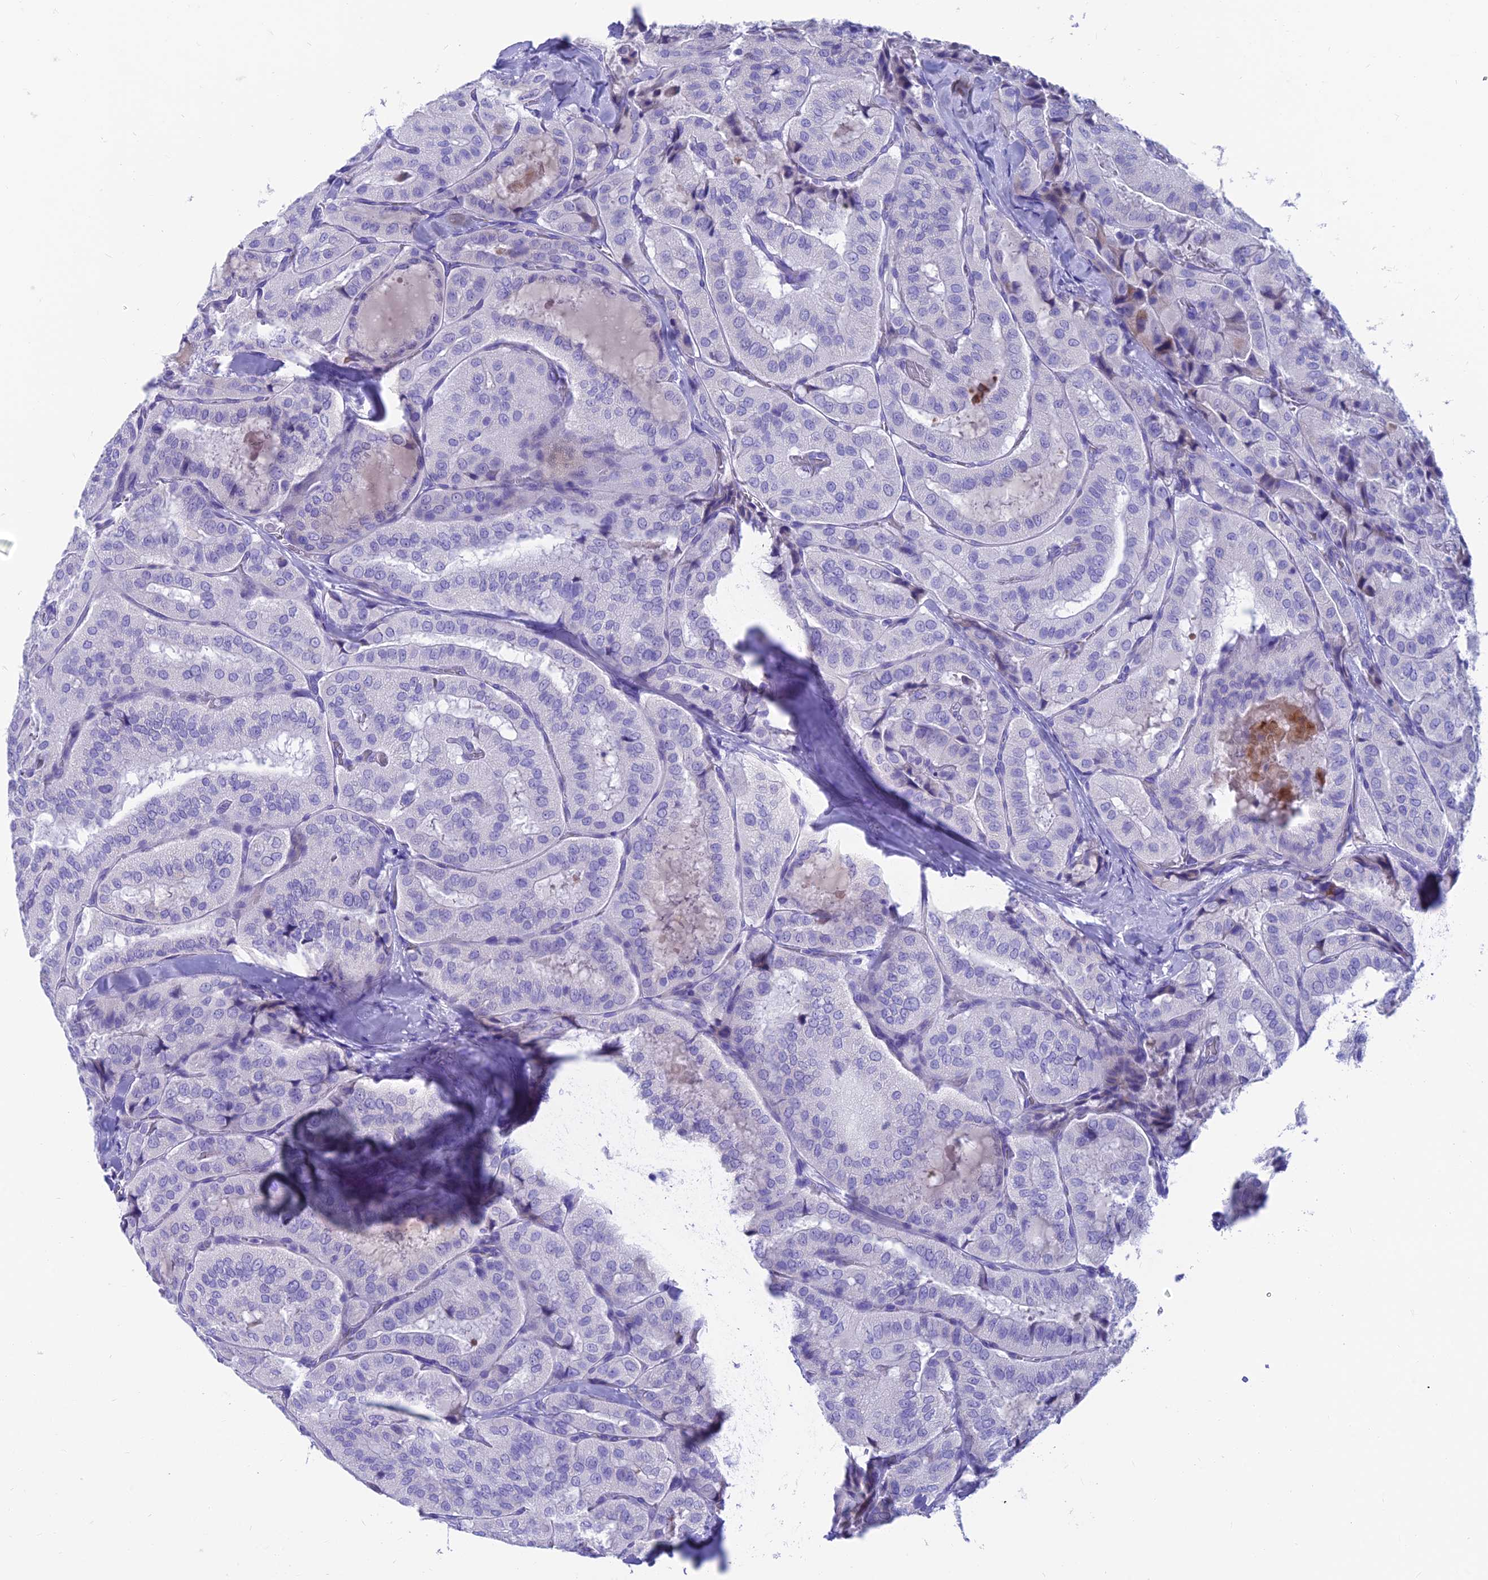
{"staining": {"intensity": "negative", "quantity": "none", "location": "none"}, "tissue": "thyroid cancer", "cell_type": "Tumor cells", "image_type": "cancer", "snomed": [{"axis": "morphology", "description": "Normal tissue, NOS"}, {"axis": "morphology", "description": "Papillary adenocarcinoma, NOS"}, {"axis": "topography", "description": "Thyroid gland"}], "caption": "Protein analysis of thyroid papillary adenocarcinoma displays no significant staining in tumor cells. (Stains: DAB (3,3'-diaminobenzidine) IHC with hematoxylin counter stain, Microscopy: brightfield microscopy at high magnification).", "gene": "GNG11", "patient": {"sex": "female", "age": 59}}